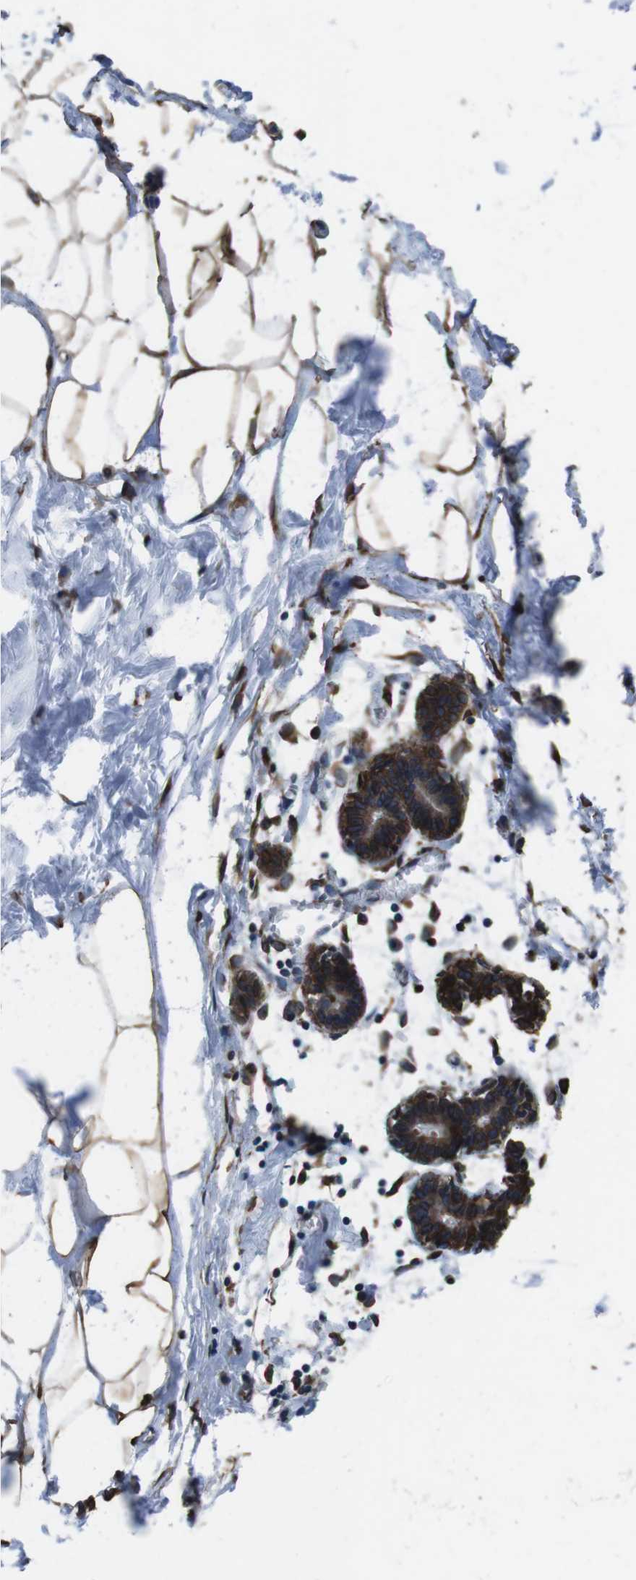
{"staining": {"intensity": "strong", "quantity": ">75%", "location": "cytoplasmic/membranous"}, "tissue": "breast", "cell_type": "Adipocytes", "image_type": "normal", "snomed": [{"axis": "morphology", "description": "Normal tissue, NOS"}, {"axis": "topography", "description": "Breast"}], "caption": "High-magnification brightfield microscopy of benign breast stained with DAB (3,3'-diaminobenzidine) (brown) and counterstained with hematoxylin (blue). adipocytes exhibit strong cytoplasmic/membranous expression is appreciated in about>75% of cells. The protein of interest is shown in brown color, while the nuclei are stained blue.", "gene": "APMAP", "patient": {"sex": "female", "age": 27}}